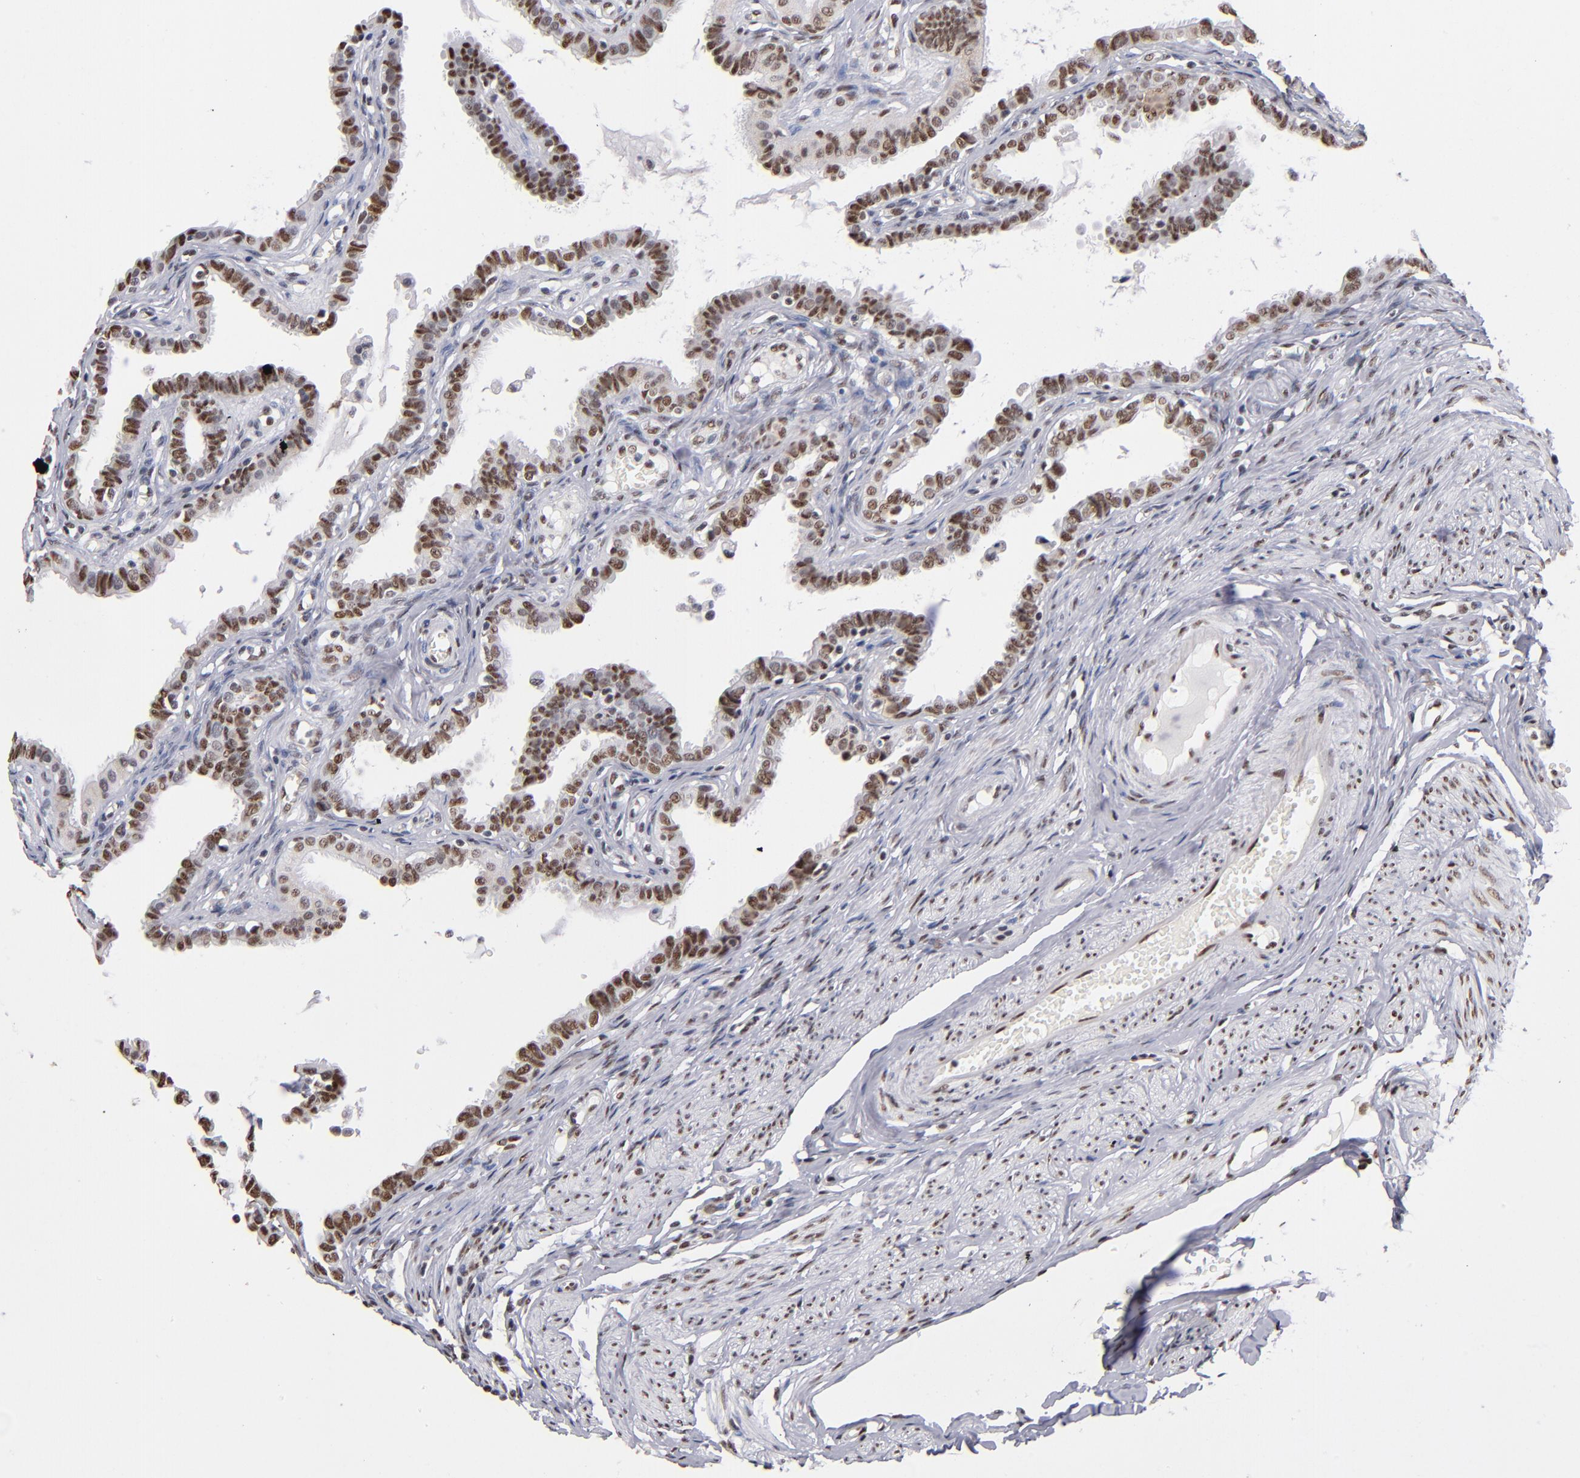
{"staining": {"intensity": "moderate", "quantity": "25%-75%", "location": "nuclear"}, "tissue": "fallopian tube", "cell_type": "Glandular cells", "image_type": "normal", "snomed": [{"axis": "morphology", "description": "Normal tissue, NOS"}, {"axis": "topography", "description": "Fallopian tube"}], "caption": "An image showing moderate nuclear staining in approximately 25%-75% of glandular cells in benign fallopian tube, as visualized by brown immunohistochemical staining.", "gene": "MN1", "patient": {"sex": "female", "age": 67}}